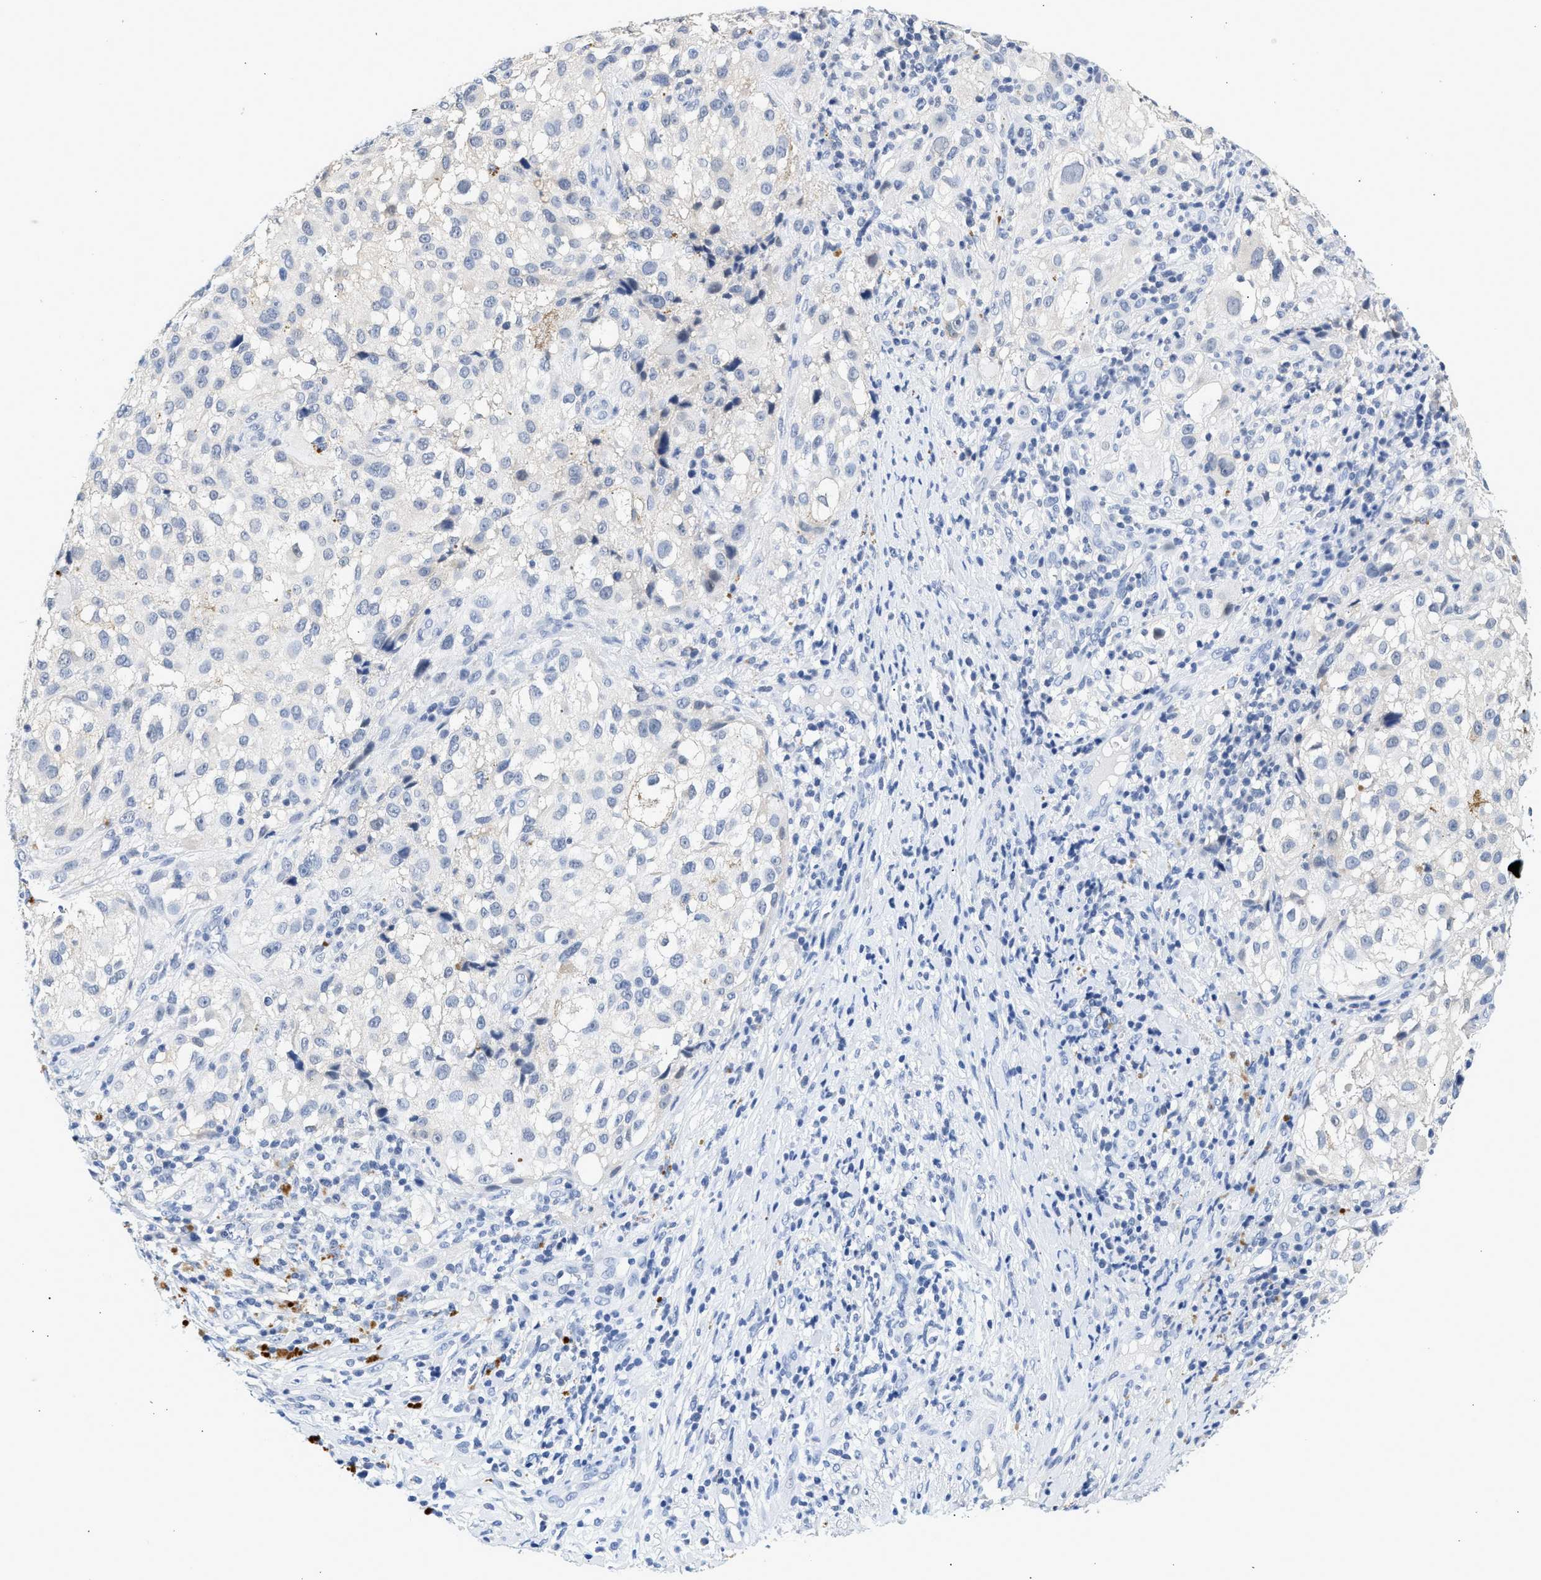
{"staining": {"intensity": "negative", "quantity": "none", "location": "none"}, "tissue": "melanoma", "cell_type": "Tumor cells", "image_type": "cancer", "snomed": [{"axis": "morphology", "description": "Necrosis, NOS"}, {"axis": "morphology", "description": "Malignant melanoma, NOS"}, {"axis": "topography", "description": "Skin"}], "caption": "Tumor cells are negative for brown protein staining in malignant melanoma.", "gene": "PPM1L", "patient": {"sex": "female", "age": 87}}